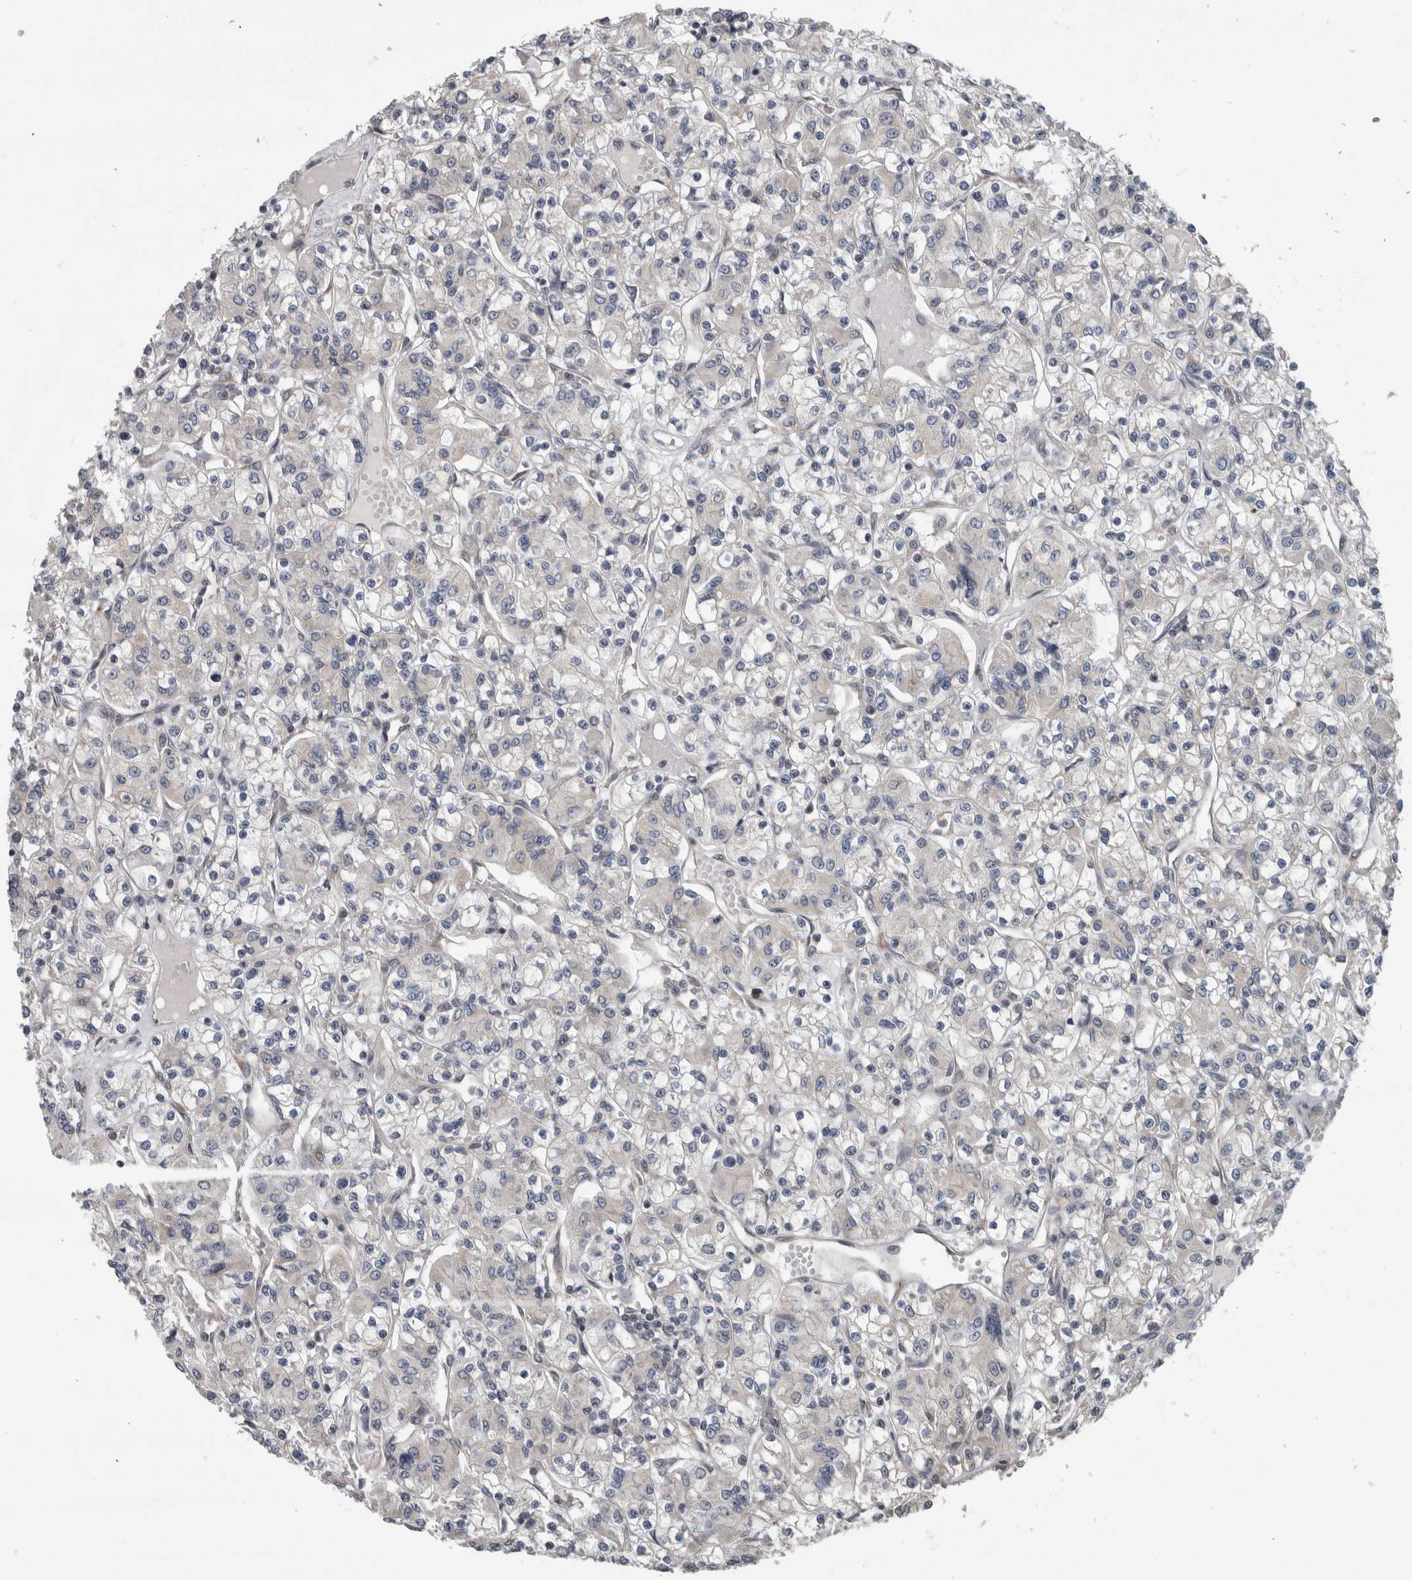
{"staining": {"intensity": "negative", "quantity": "none", "location": "none"}, "tissue": "renal cancer", "cell_type": "Tumor cells", "image_type": "cancer", "snomed": [{"axis": "morphology", "description": "Adenocarcinoma, NOS"}, {"axis": "topography", "description": "Kidney"}], "caption": "Tumor cells are negative for protein expression in human renal adenocarcinoma.", "gene": "ENY2", "patient": {"sex": "female", "age": 59}}